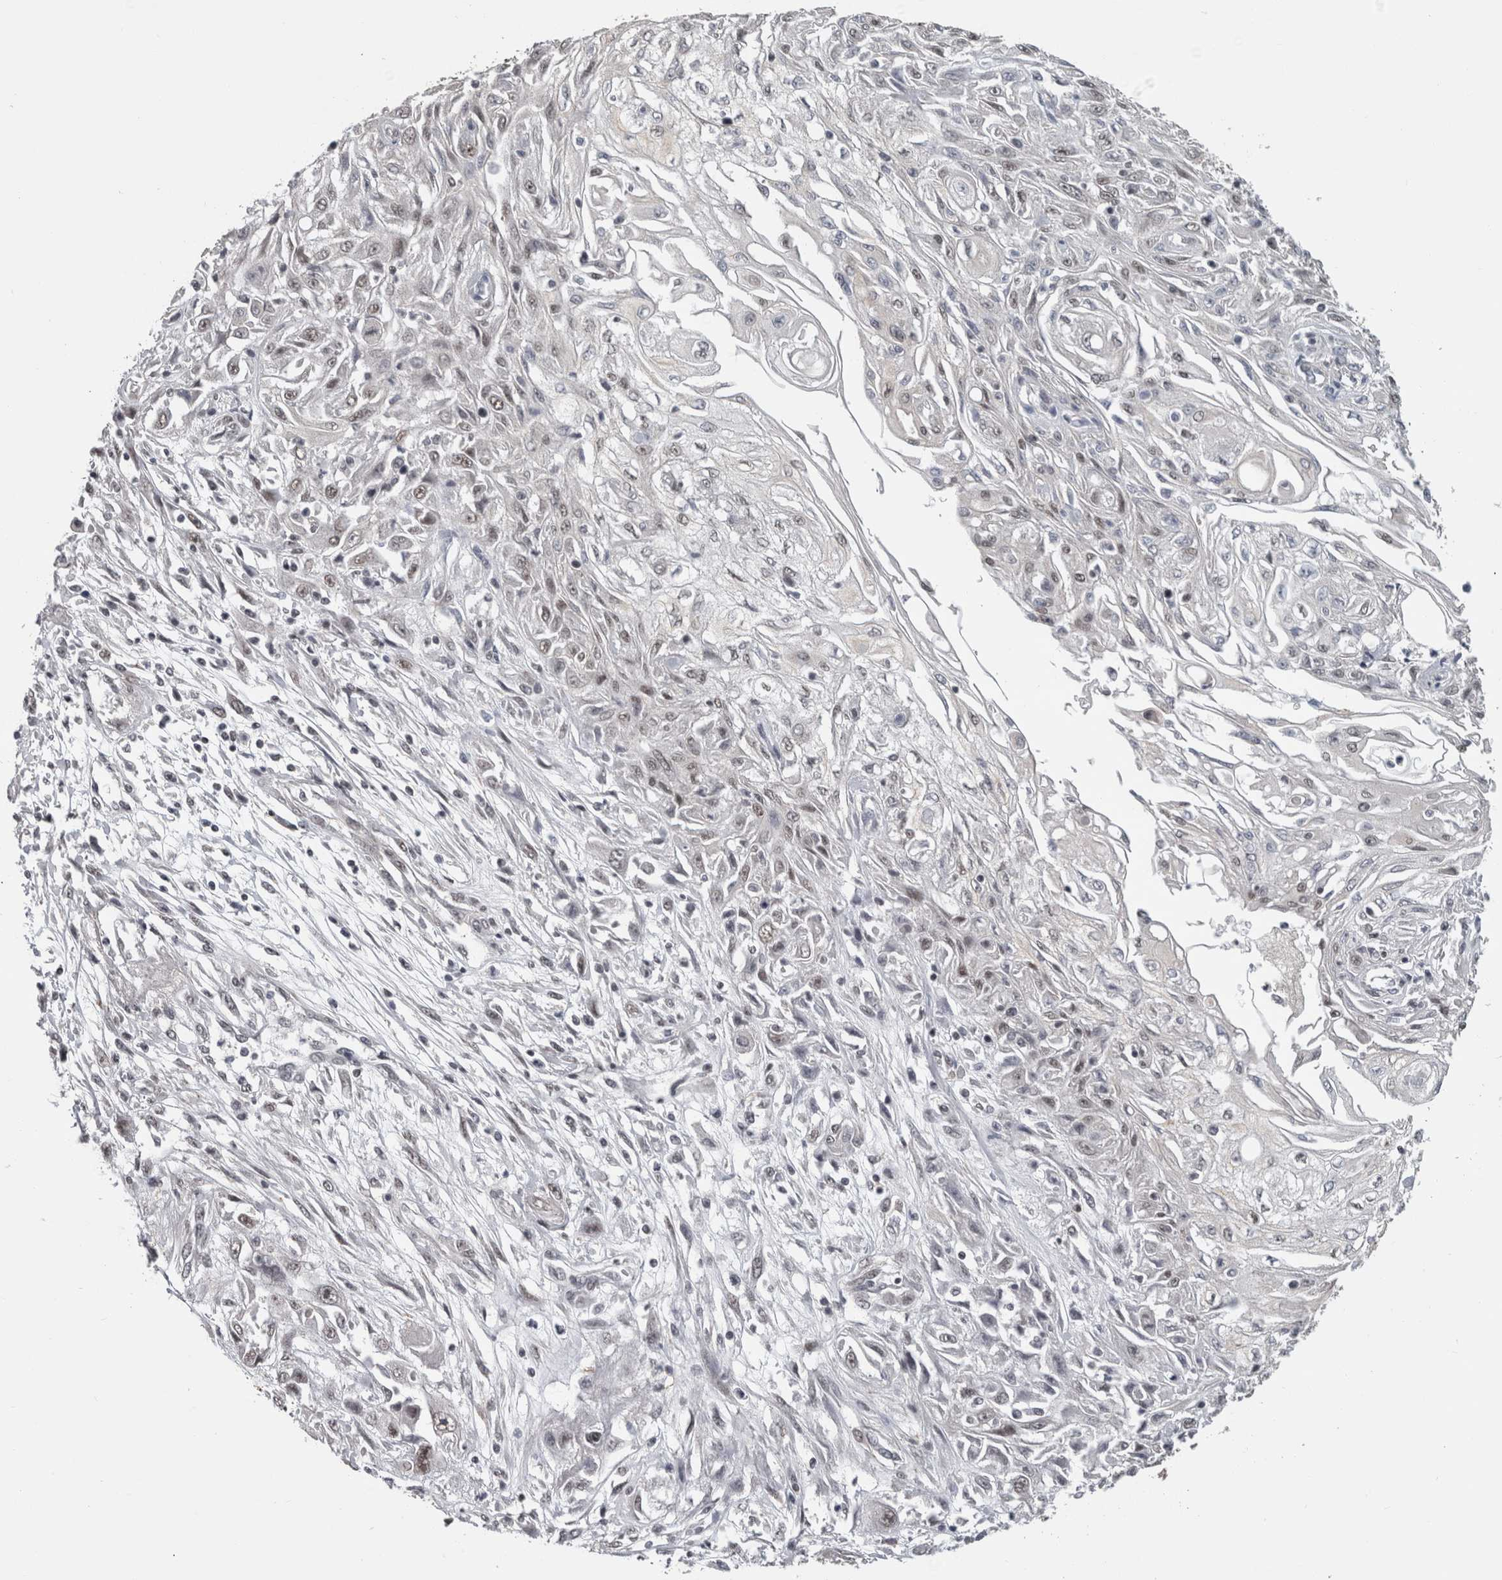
{"staining": {"intensity": "weak", "quantity": "<25%", "location": "nuclear"}, "tissue": "skin cancer", "cell_type": "Tumor cells", "image_type": "cancer", "snomed": [{"axis": "morphology", "description": "Squamous cell carcinoma, NOS"}, {"axis": "morphology", "description": "Squamous cell carcinoma, metastatic, NOS"}, {"axis": "topography", "description": "Skin"}, {"axis": "topography", "description": "Lymph node"}], "caption": "Tumor cells are negative for brown protein staining in skin cancer.", "gene": "ARID4B", "patient": {"sex": "male", "age": 75}}